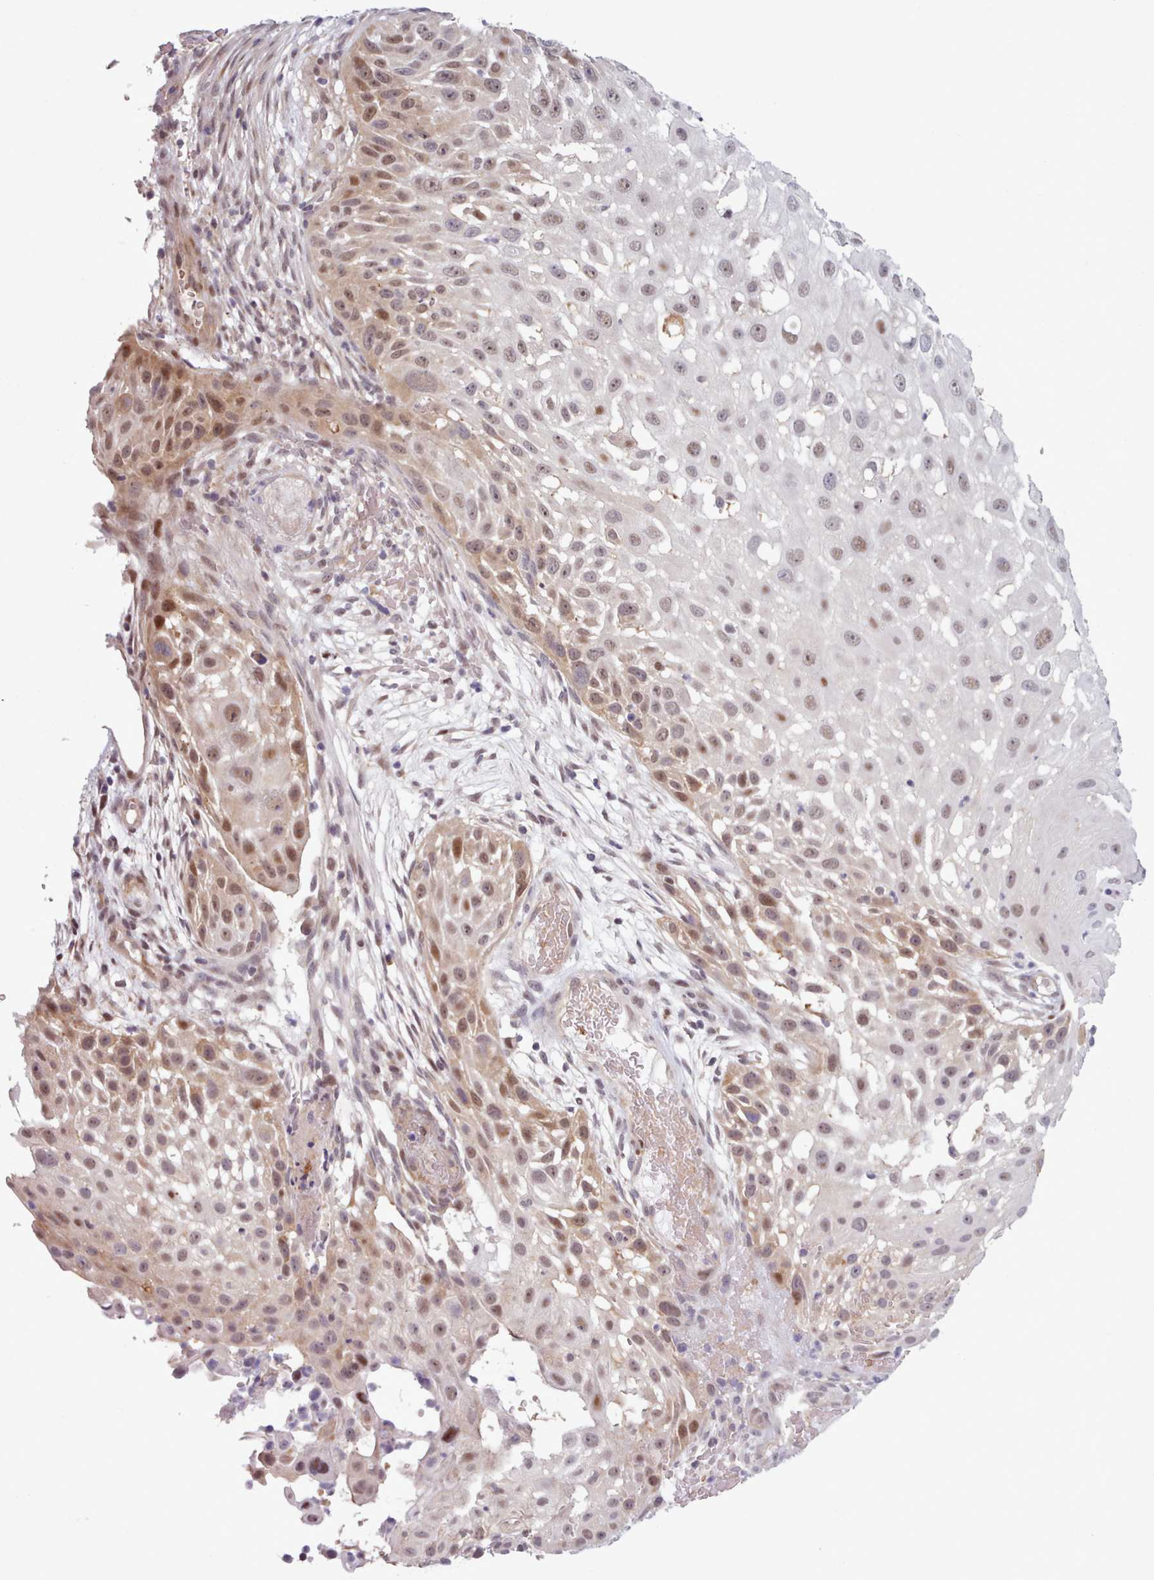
{"staining": {"intensity": "moderate", "quantity": ">75%", "location": "cytoplasmic/membranous,nuclear"}, "tissue": "skin cancer", "cell_type": "Tumor cells", "image_type": "cancer", "snomed": [{"axis": "morphology", "description": "Squamous cell carcinoma, NOS"}, {"axis": "topography", "description": "Skin"}], "caption": "A brown stain labels moderate cytoplasmic/membranous and nuclear staining of a protein in skin cancer tumor cells.", "gene": "KBTBD7", "patient": {"sex": "female", "age": 44}}